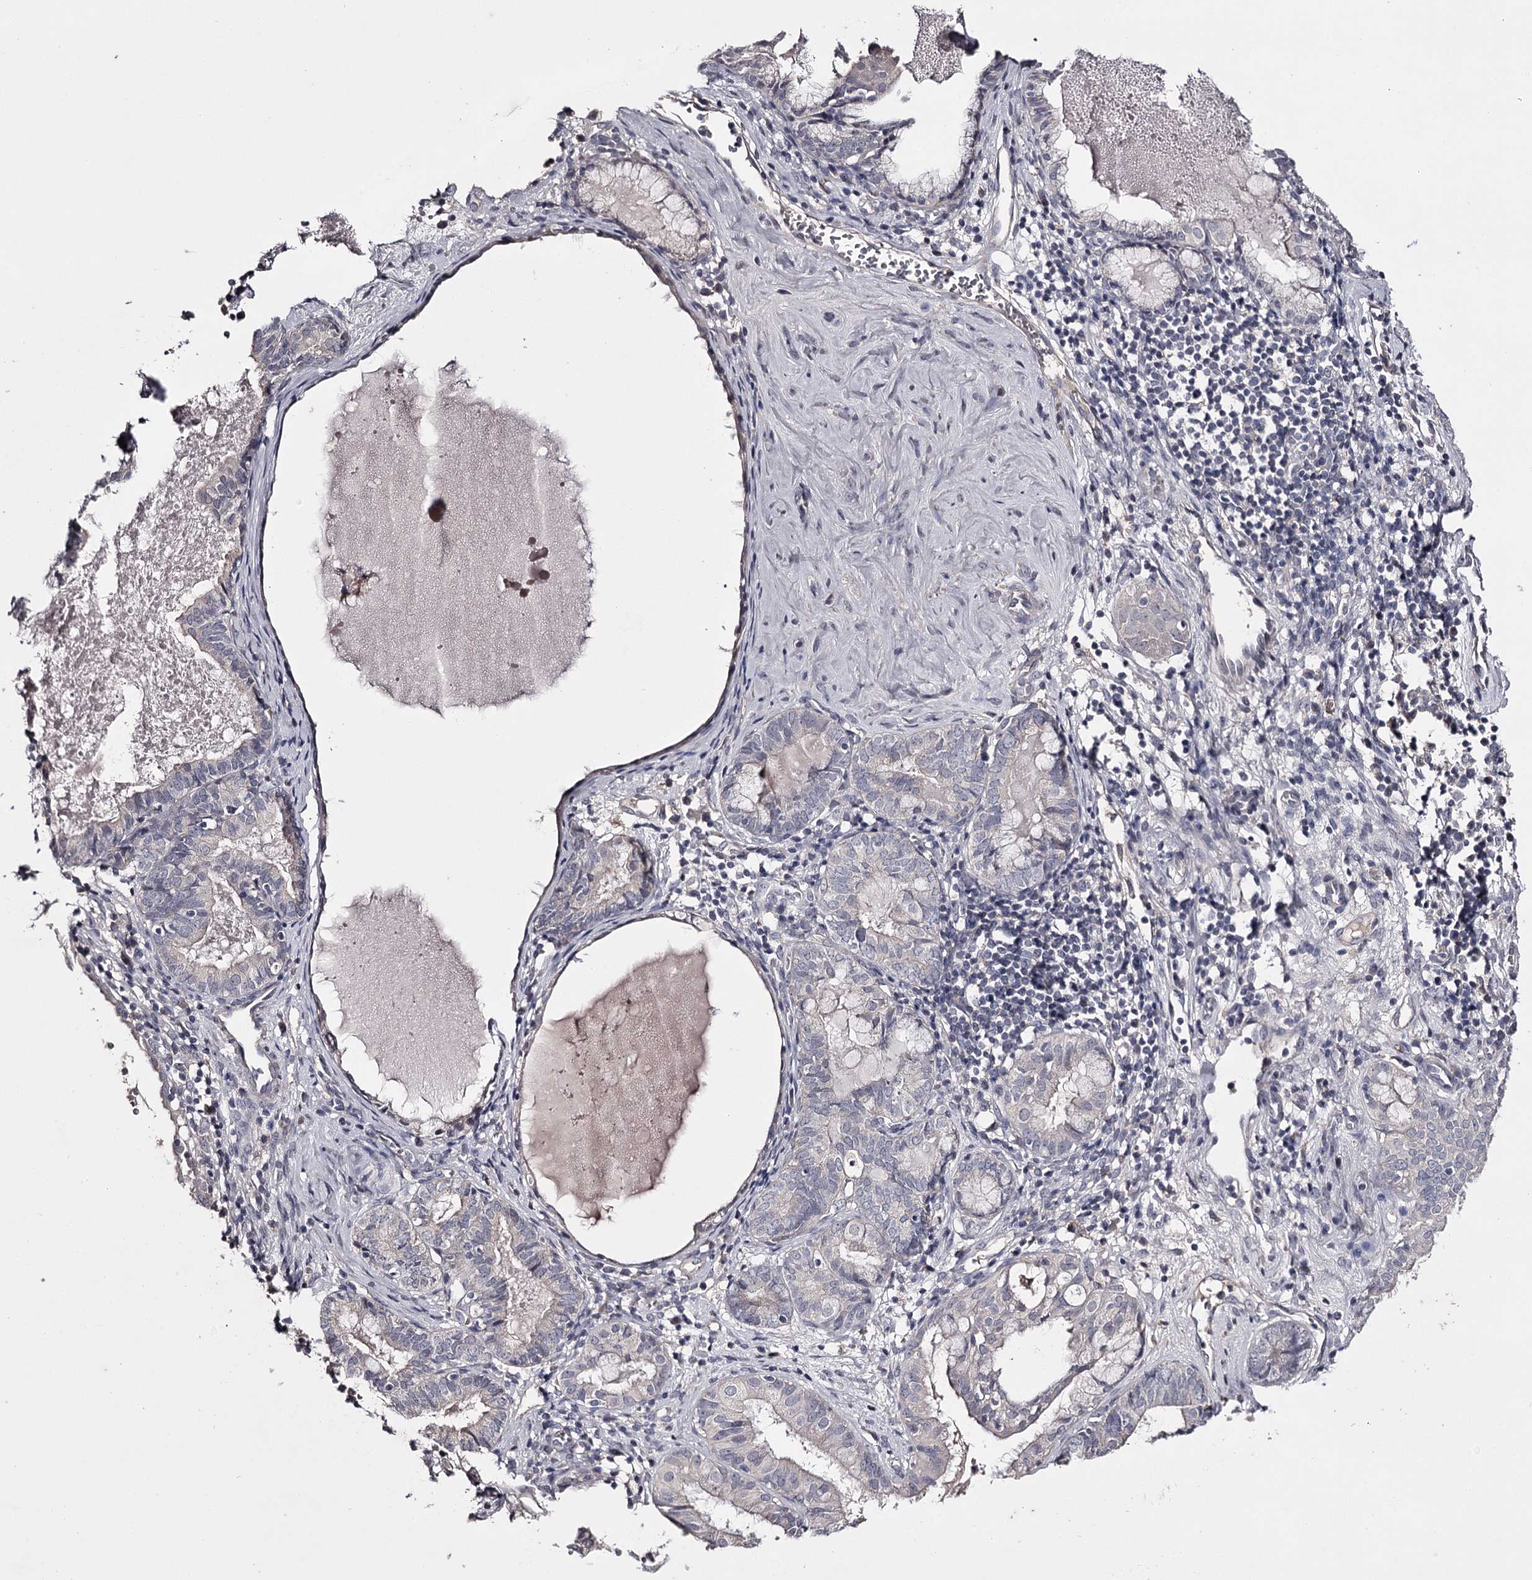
{"staining": {"intensity": "negative", "quantity": "none", "location": "none"}, "tissue": "endometrial cancer", "cell_type": "Tumor cells", "image_type": "cancer", "snomed": [{"axis": "morphology", "description": "Adenocarcinoma, NOS"}, {"axis": "topography", "description": "Endometrium"}], "caption": "Tumor cells are negative for protein expression in human endometrial cancer.", "gene": "PRM2", "patient": {"sex": "female", "age": 79}}